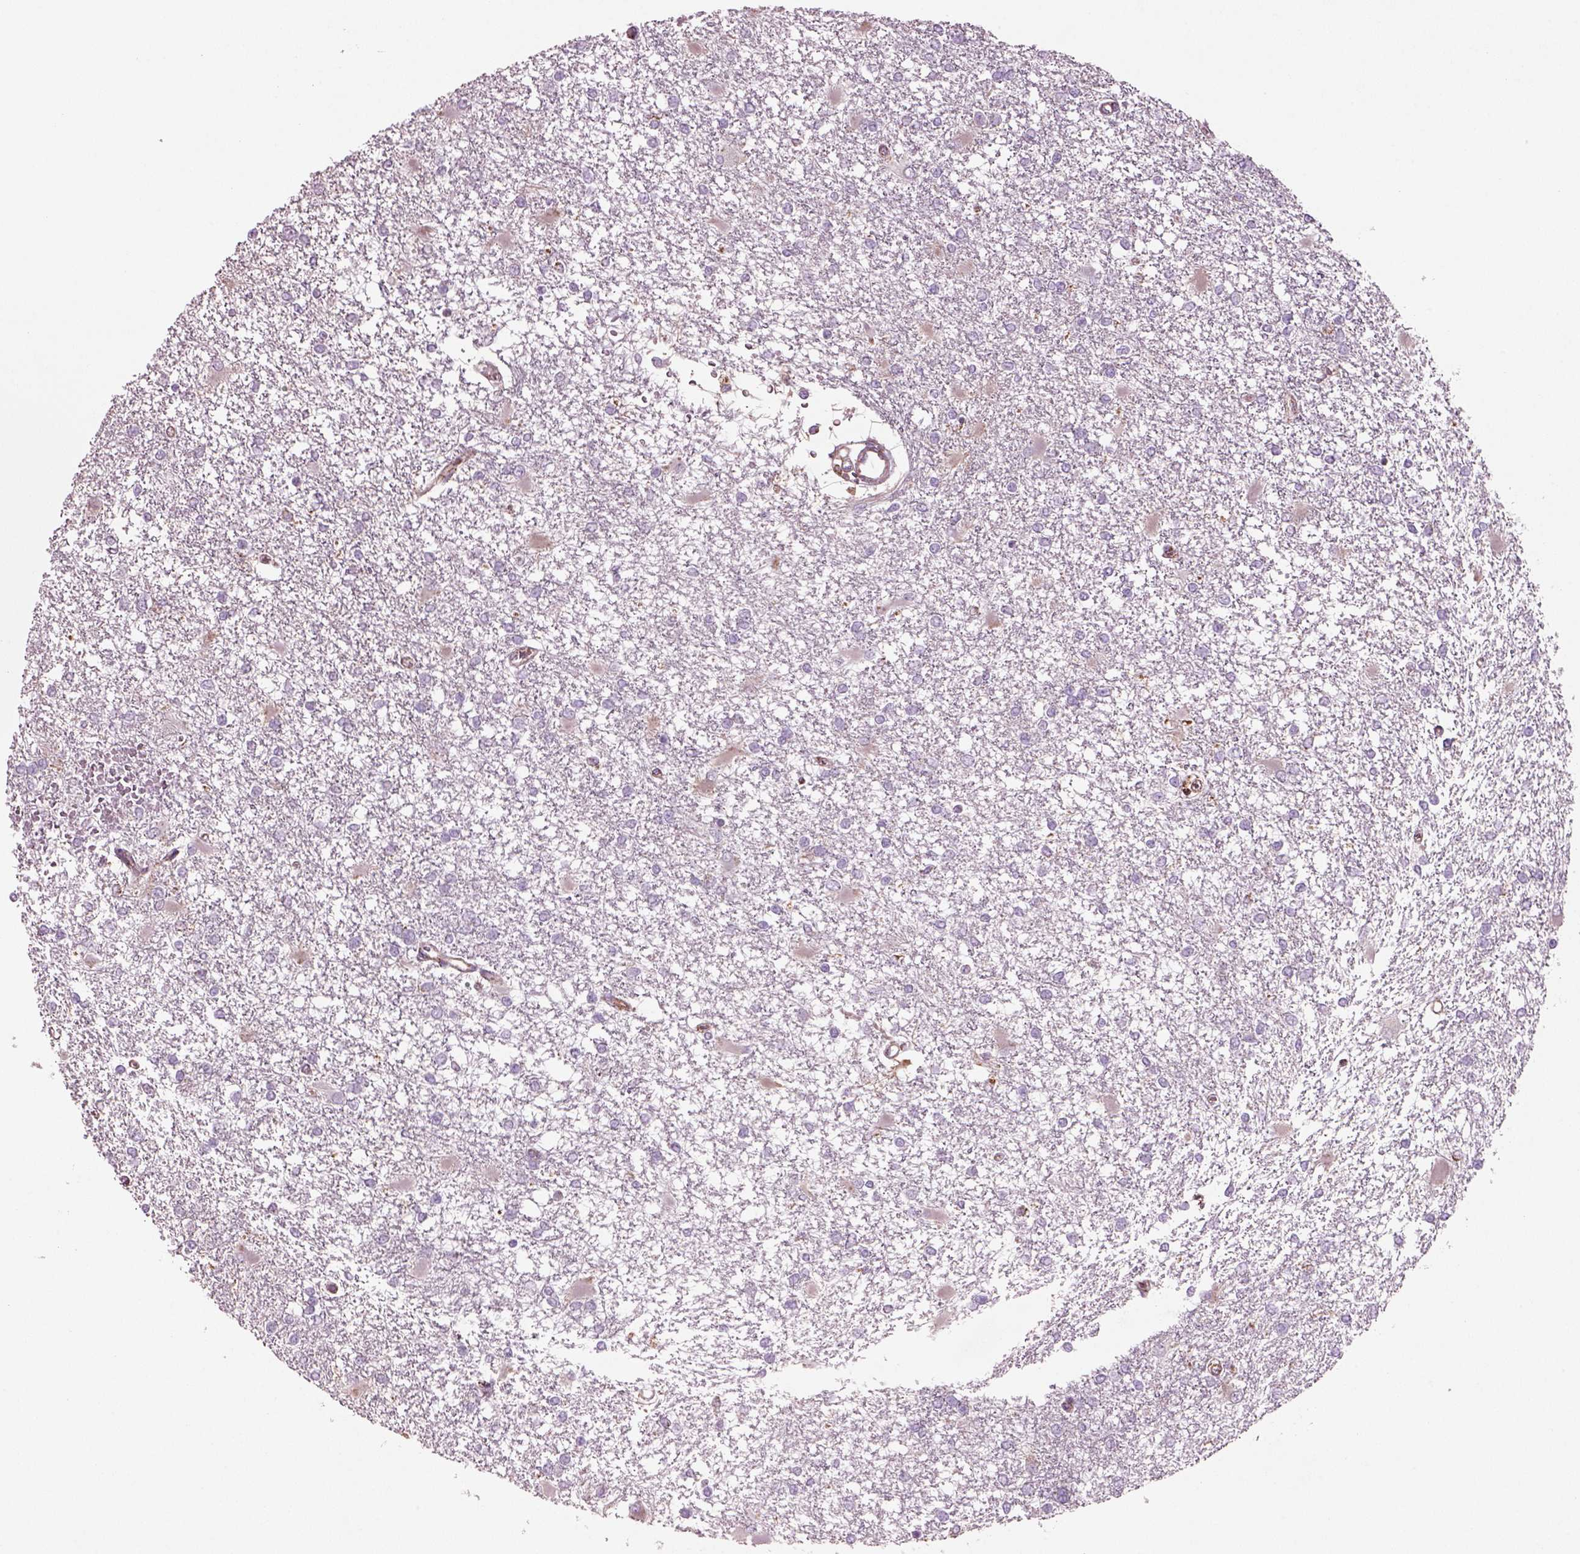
{"staining": {"intensity": "negative", "quantity": "none", "location": "none"}, "tissue": "glioma", "cell_type": "Tumor cells", "image_type": "cancer", "snomed": [{"axis": "morphology", "description": "Glioma, malignant, High grade"}, {"axis": "topography", "description": "Cerebral cortex"}], "caption": "High power microscopy image of an IHC micrograph of glioma, revealing no significant expression in tumor cells.", "gene": "SLC25A24", "patient": {"sex": "male", "age": 79}}